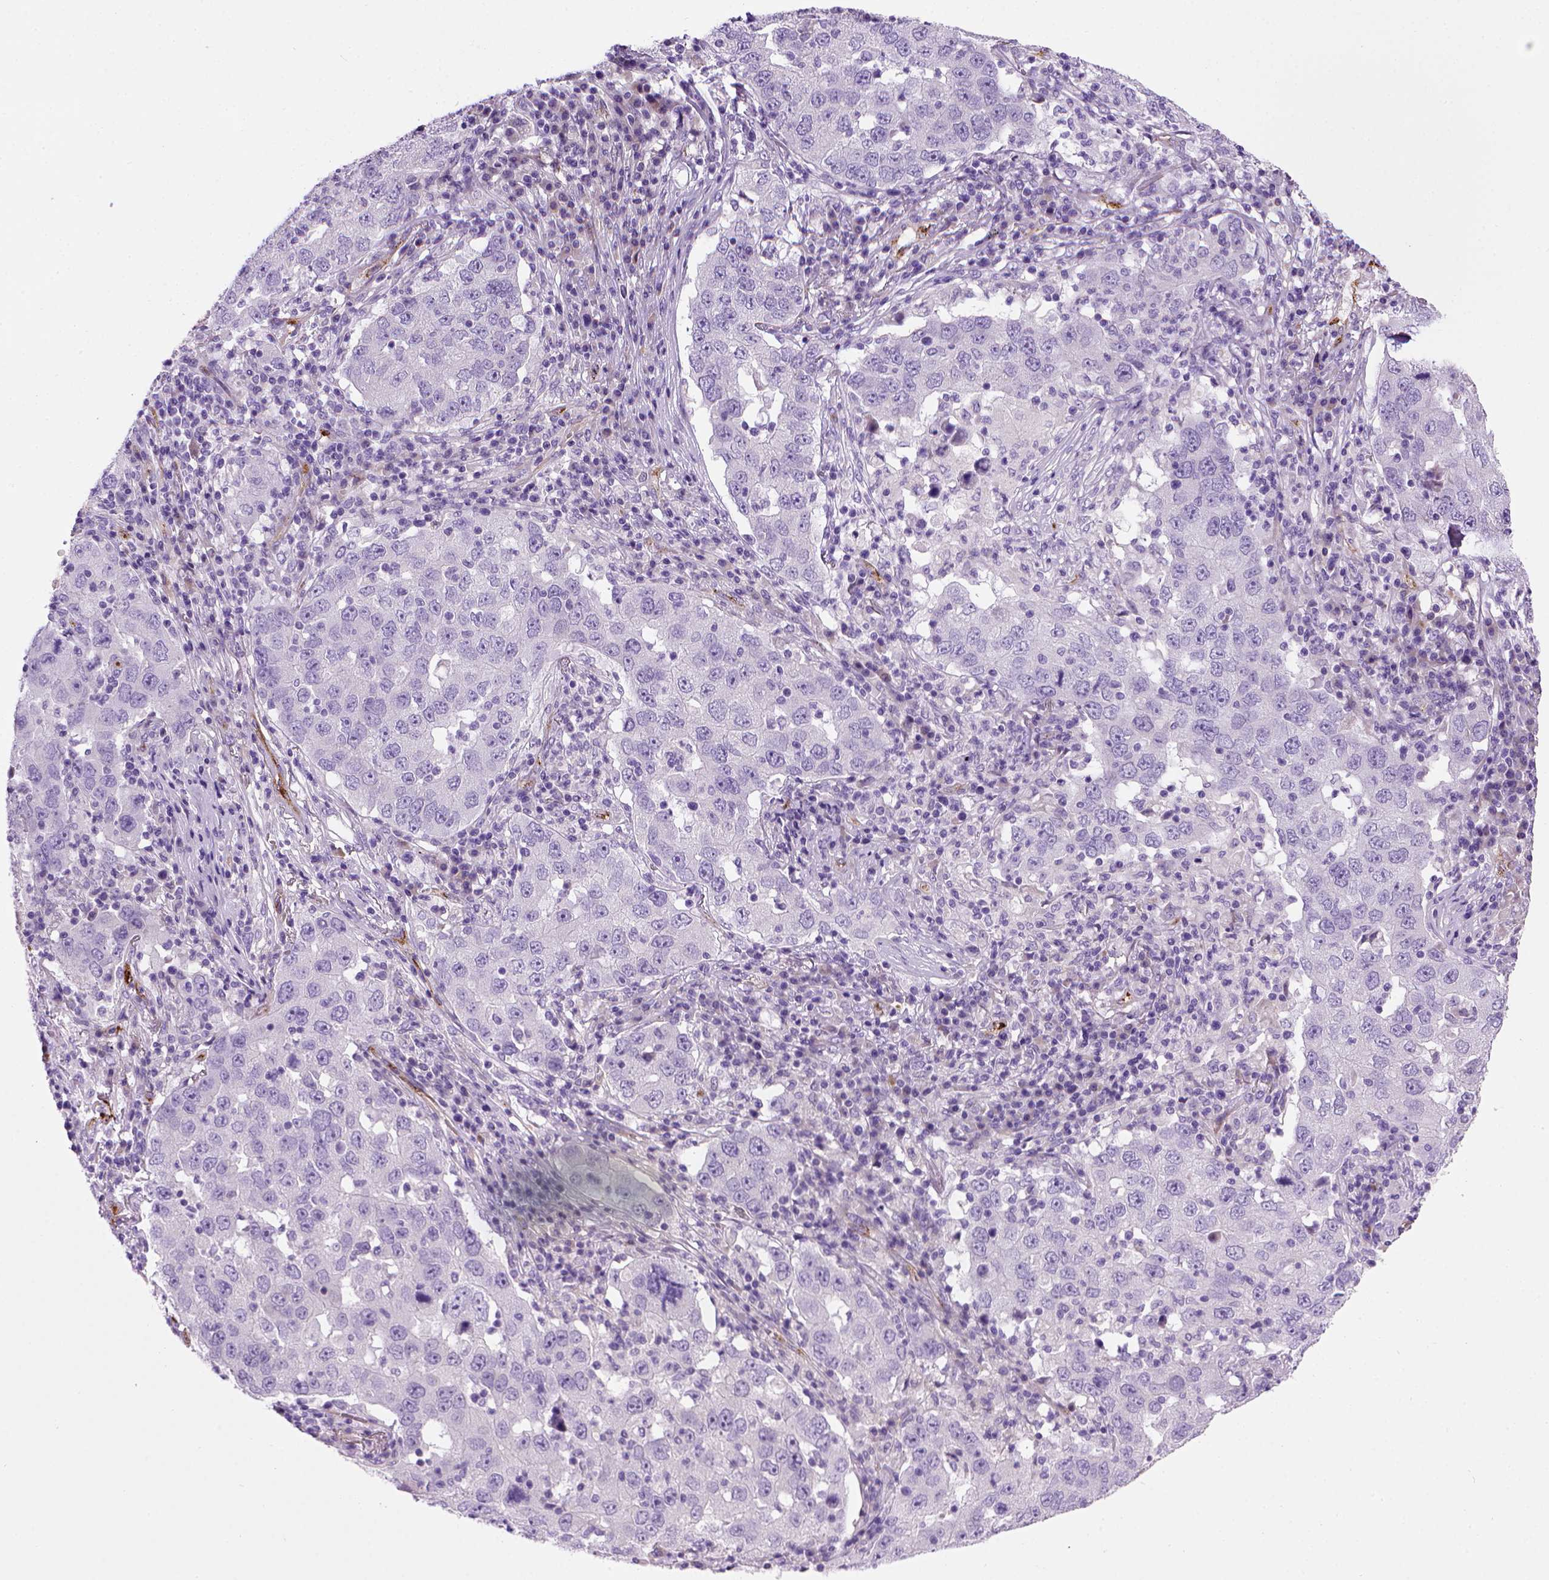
{"staining": {"intensity": "negative", "quantity": "none", "location": "none"}, "tissue": "lung cancer", "cell_type": "Tumor cells", "image_type": "cancer", "snomed": [{"axis": "morphology", "description": "Adenocarcinoma, NOS"}, {"axis": "topography", "description": "Lung"}], "caption": "High power microscopy histopathology image of an IHC image of adenocarcinoma (lung), revealing no significant expression in tumor cells.", "gene": "VWF", "patient": {"sex": "male", "age": 73}}